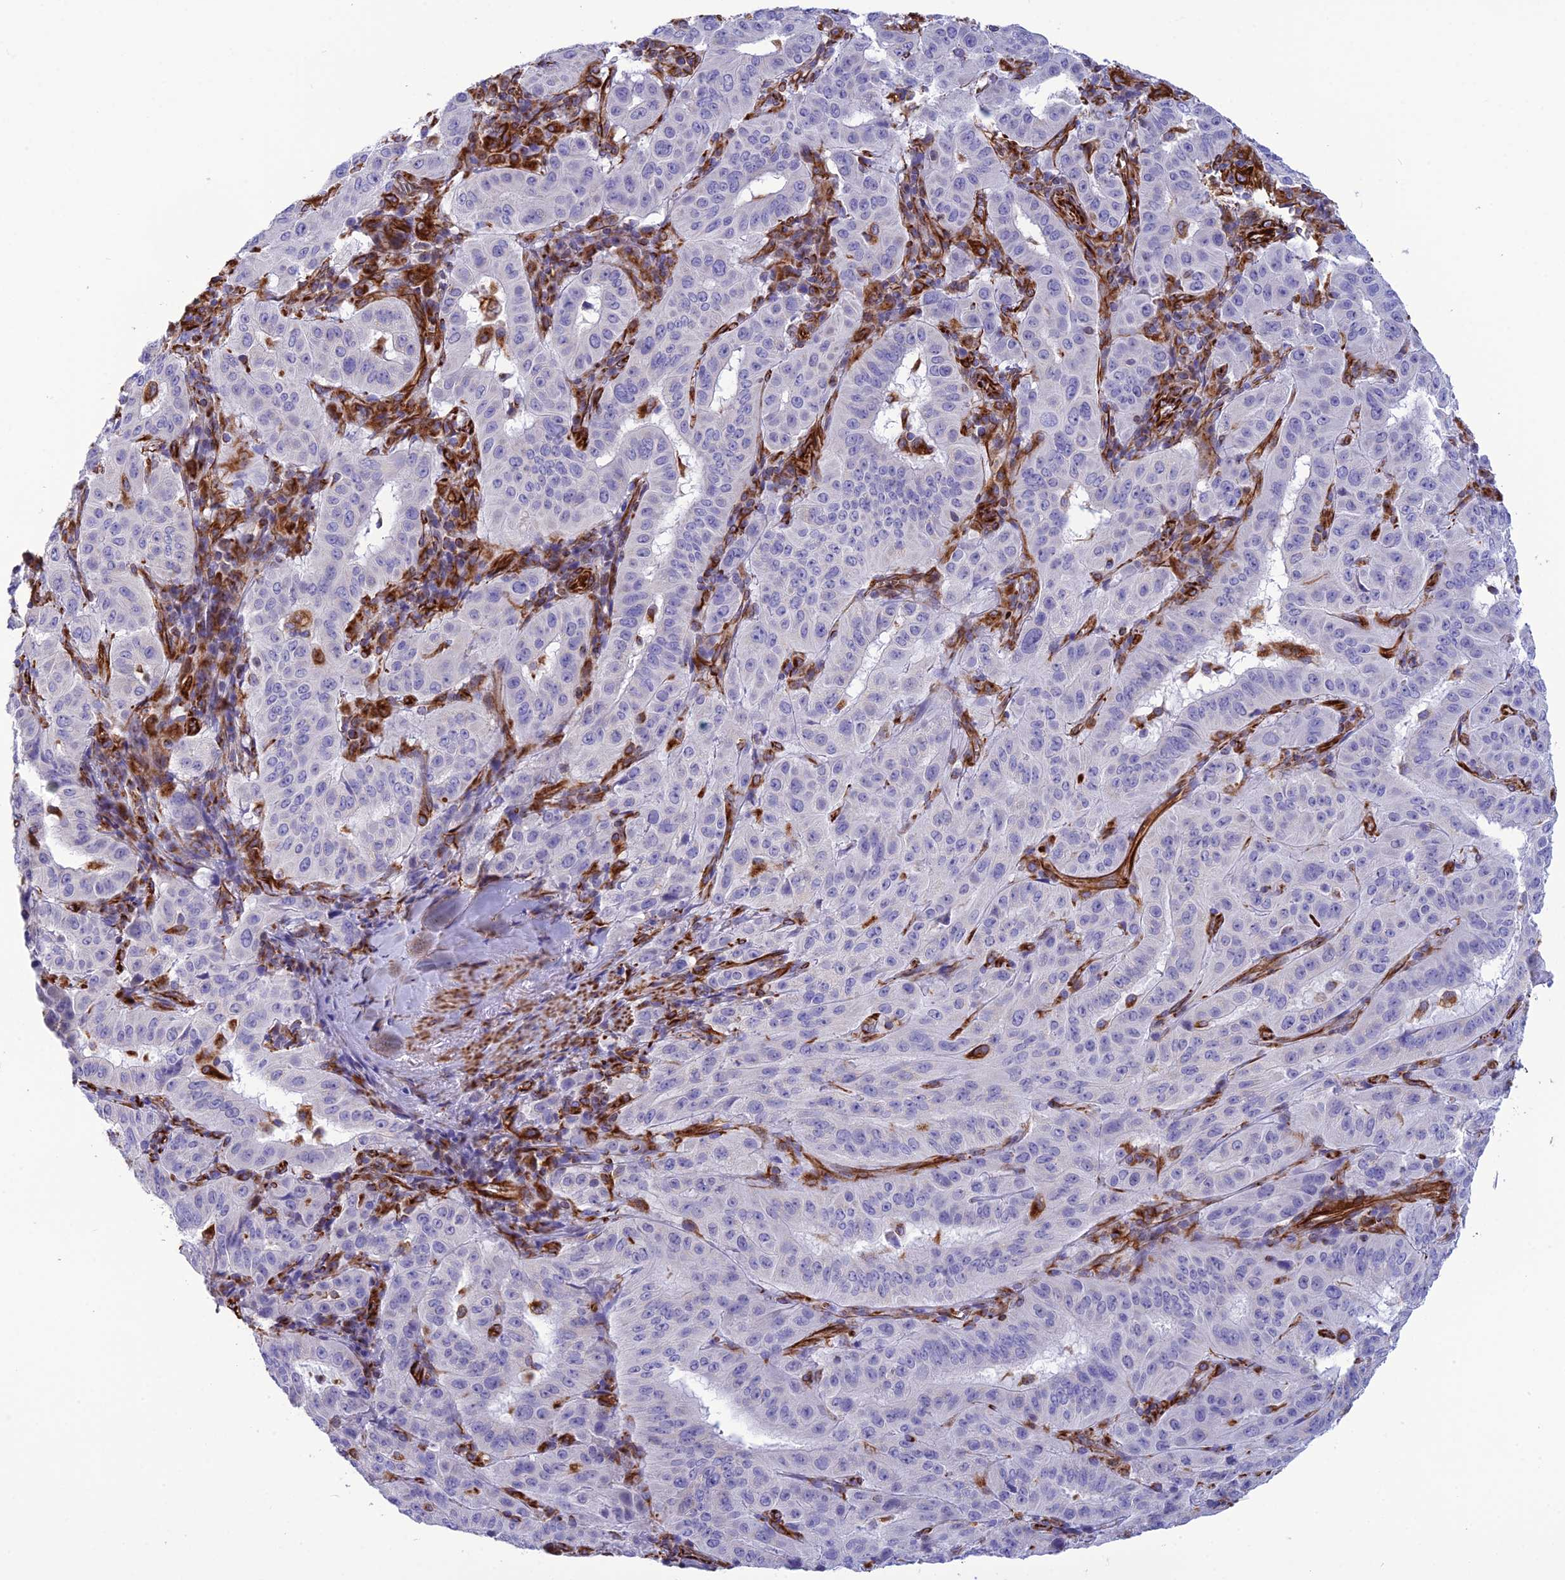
{"staining": {"intensity": "negative", "quantity": "none", "location": "none"}, "tissue": "pancreatic cancer", "cell_type": "Tumor cells", "image_type": "cancer", "snomed": [{"axis": "morphology", "description": "Adenocarcinoma, NOS"}, {"axis": "topography", "description": "Pancreas"}], "caption": "A histopathology image of human adenocarcinoma (pancreatic) is negative for staining in tumor cells.", "gene": "FBXL20", "patient": {"sex": "male", "age": 63}}